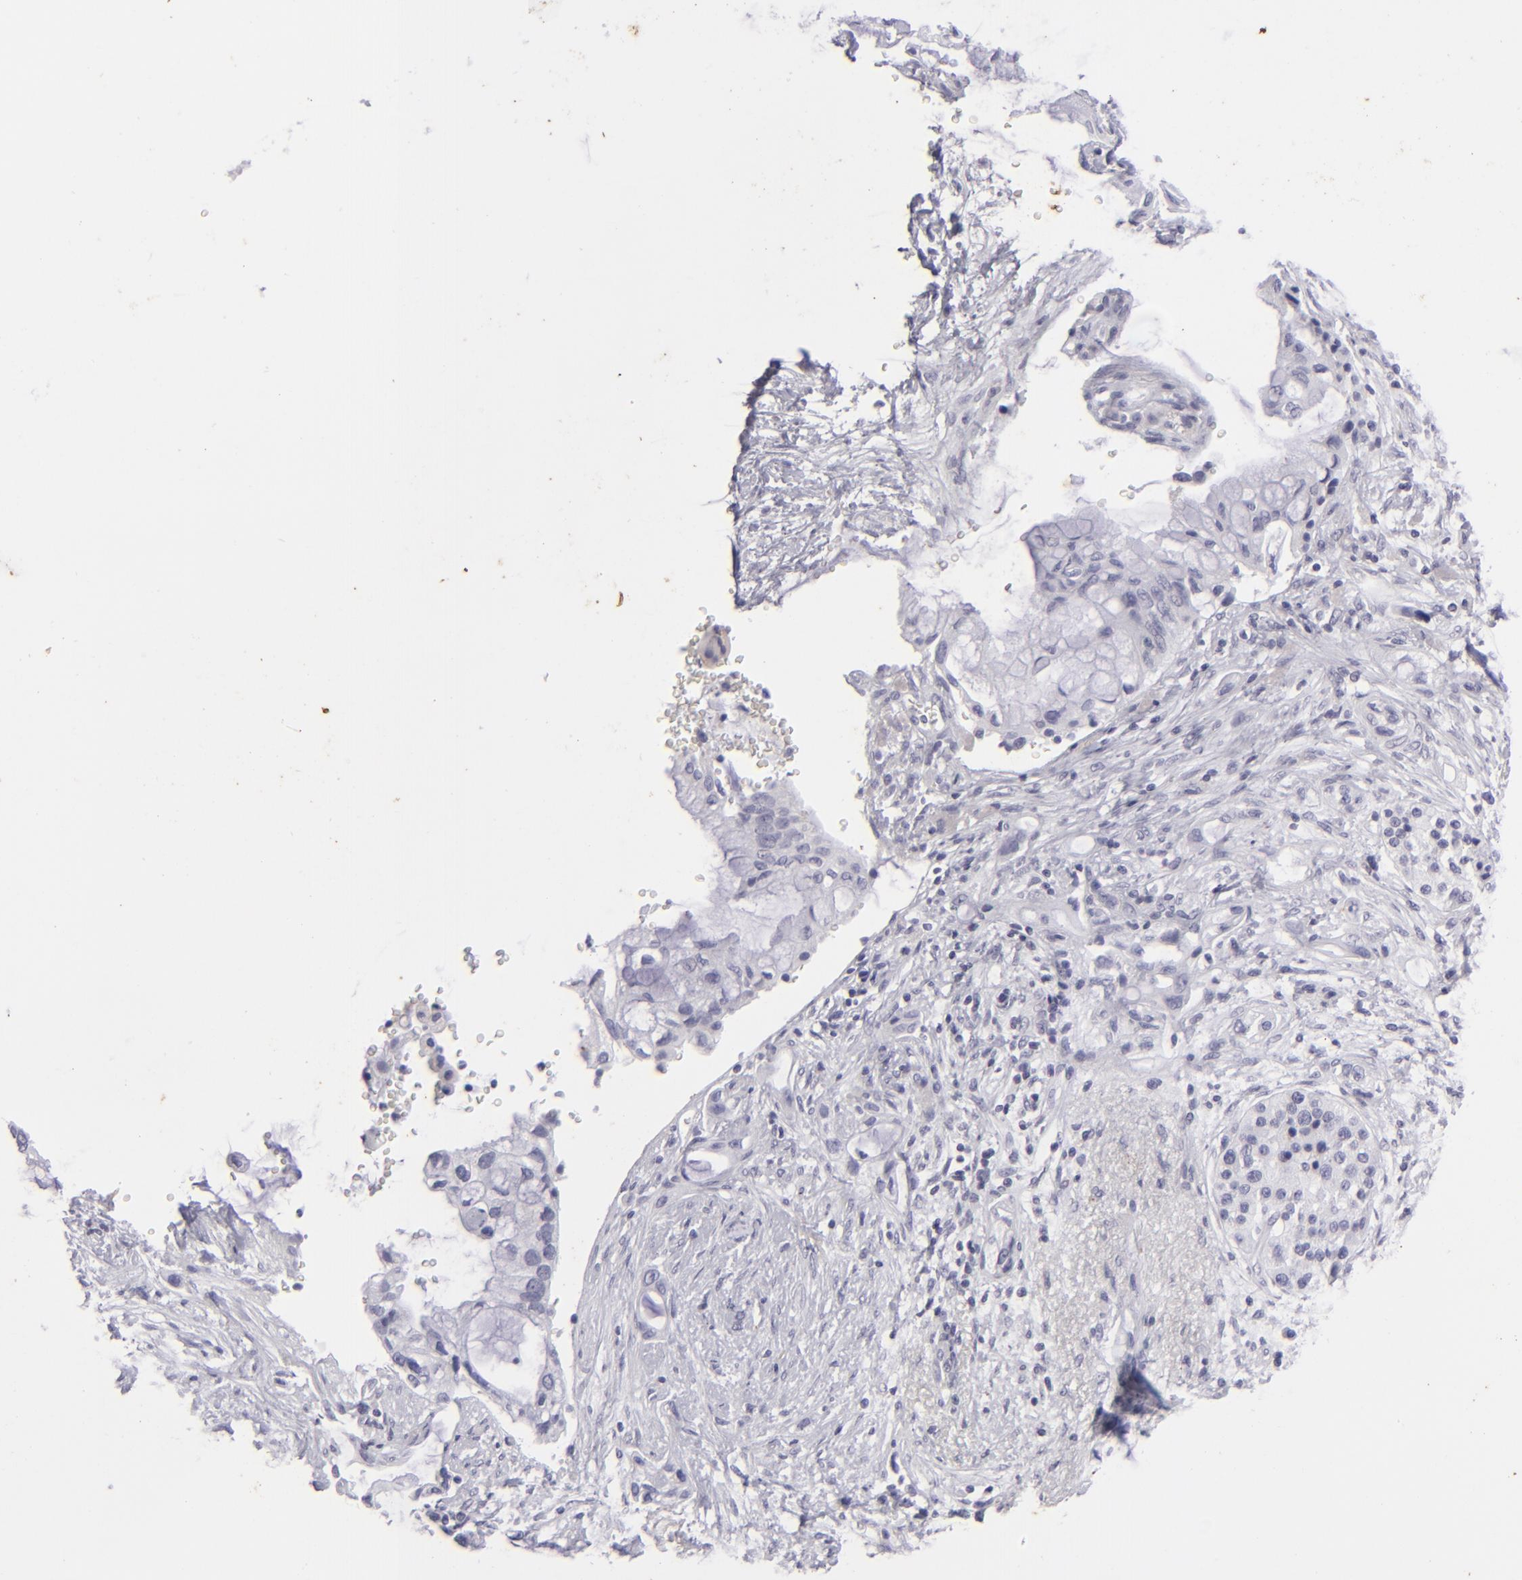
{"staining": {"intensity": "negative", "quantity": "none", "location": "none"}, "tissue": "pancreatic cancer", "cell_type": "Tumor cells", "image_type": "cancer", "snomed": [{"axis": "morphology", "description": "Adenocarcinoma, NOS"}, {"axis": "topography", "description": "Pancreas"}], "caption": "IHC of human pancreatic adenocarcinoma displays no staining in tumor cells.", "gene": "KRT1", "patient": {"sex": "female", "age": 70}}